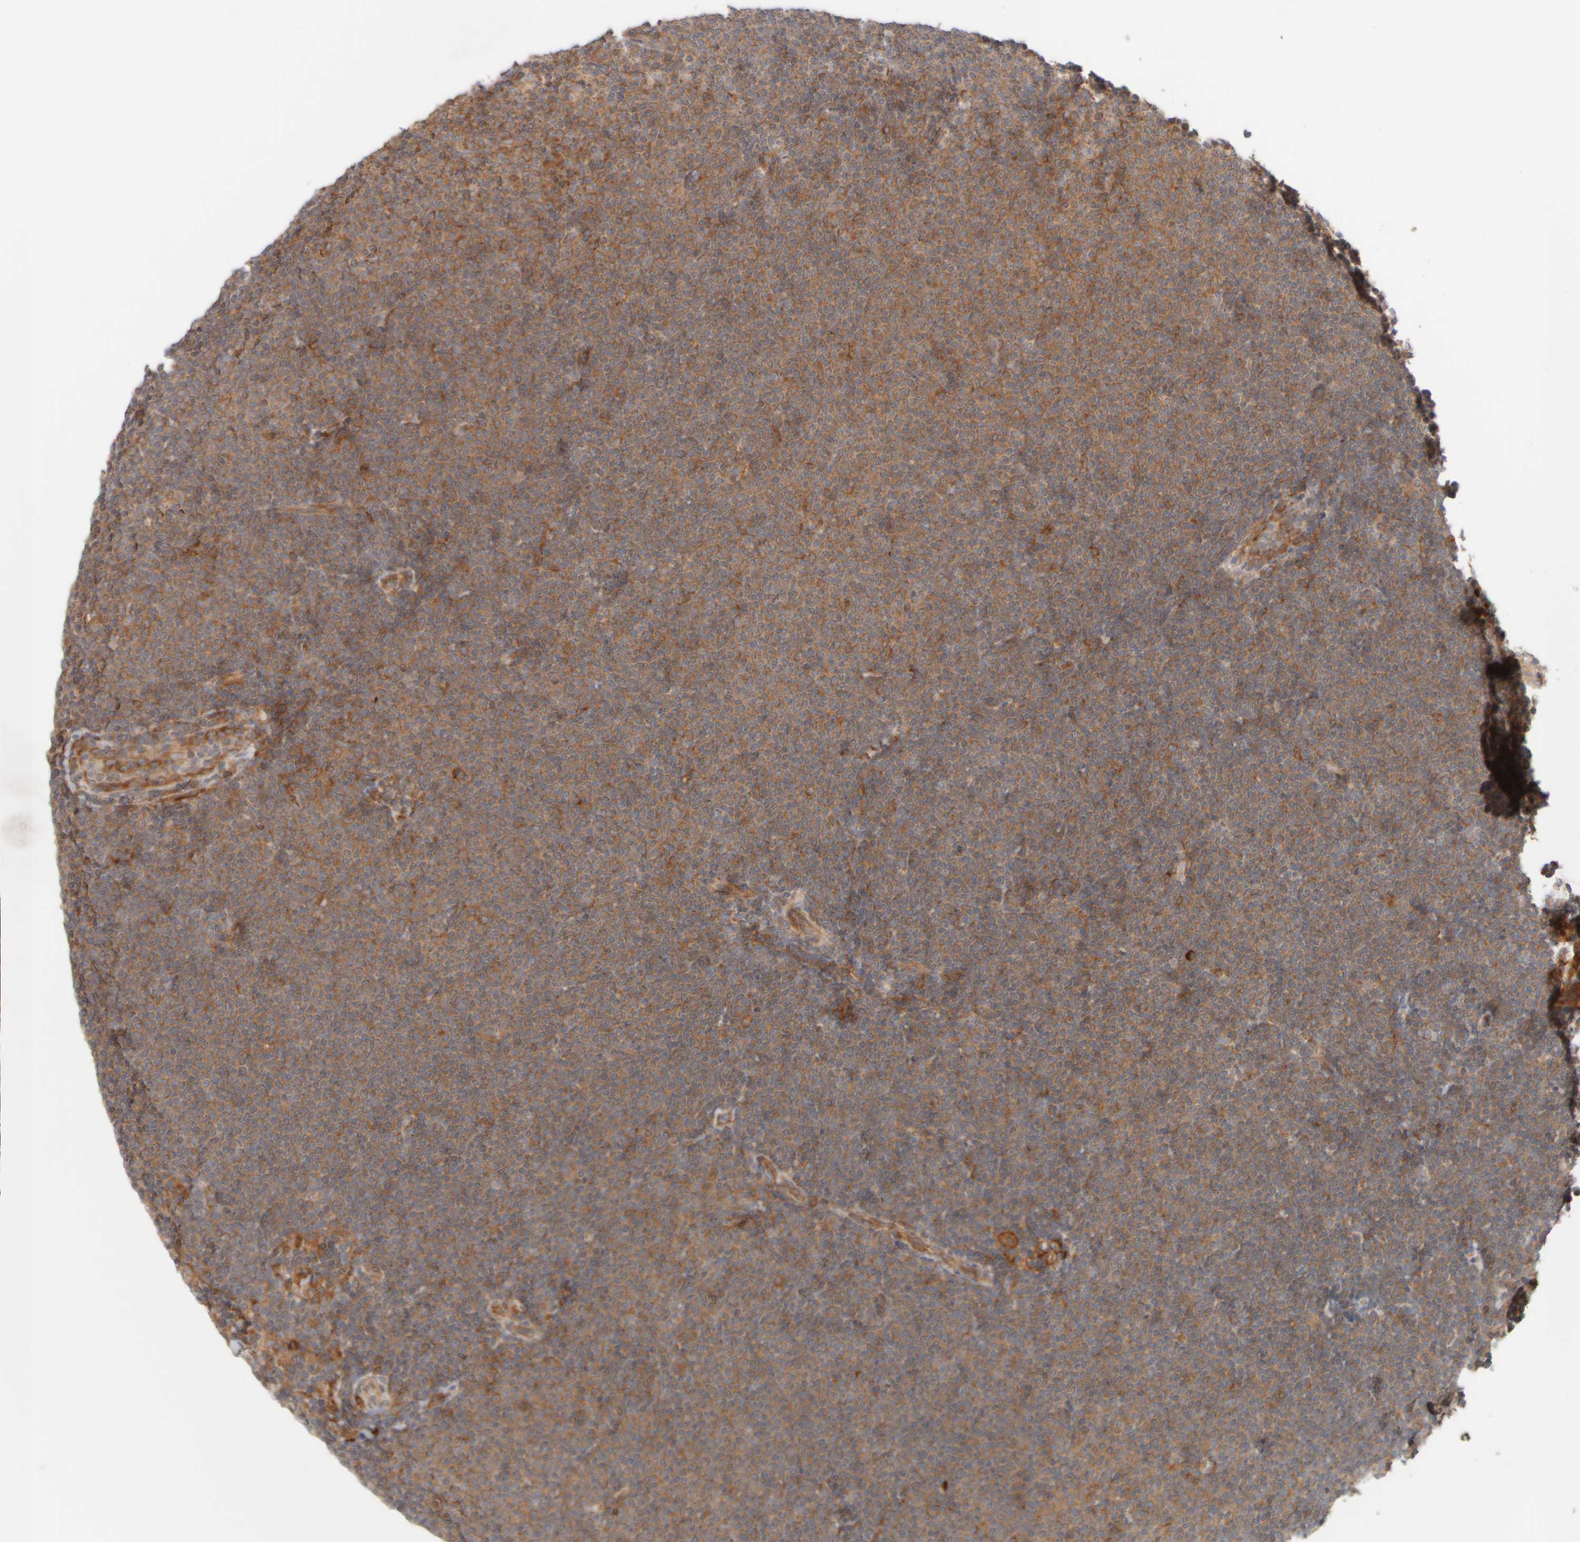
{"staining": {"intensity": "moderate", "quantity": ">75%", "location": "cytoplasmic/membranous"}, "tissue": "lymphoma", "cell_type": "Tumor cells", "image_type": "cancer", "snomed": [{"axis": "morphology", "description": "Malignant lymphoma, non-Hodgkin's type, Low grade"}, {"axis": "topography", "description": "Lymph node"}], "caption": "Lymphoma tissue exhibits moderate cytoplasmic/membranous positivity in about >75% of tumor cells, visualized by immunohistochemistry. The protein of interest is stained brown, and the nuclei are stained in blue (DAB IHC with brightfield microscopy, high magnification).", "gene": "EIF2B3", "patient": {"sex": "female", "age": 53}}